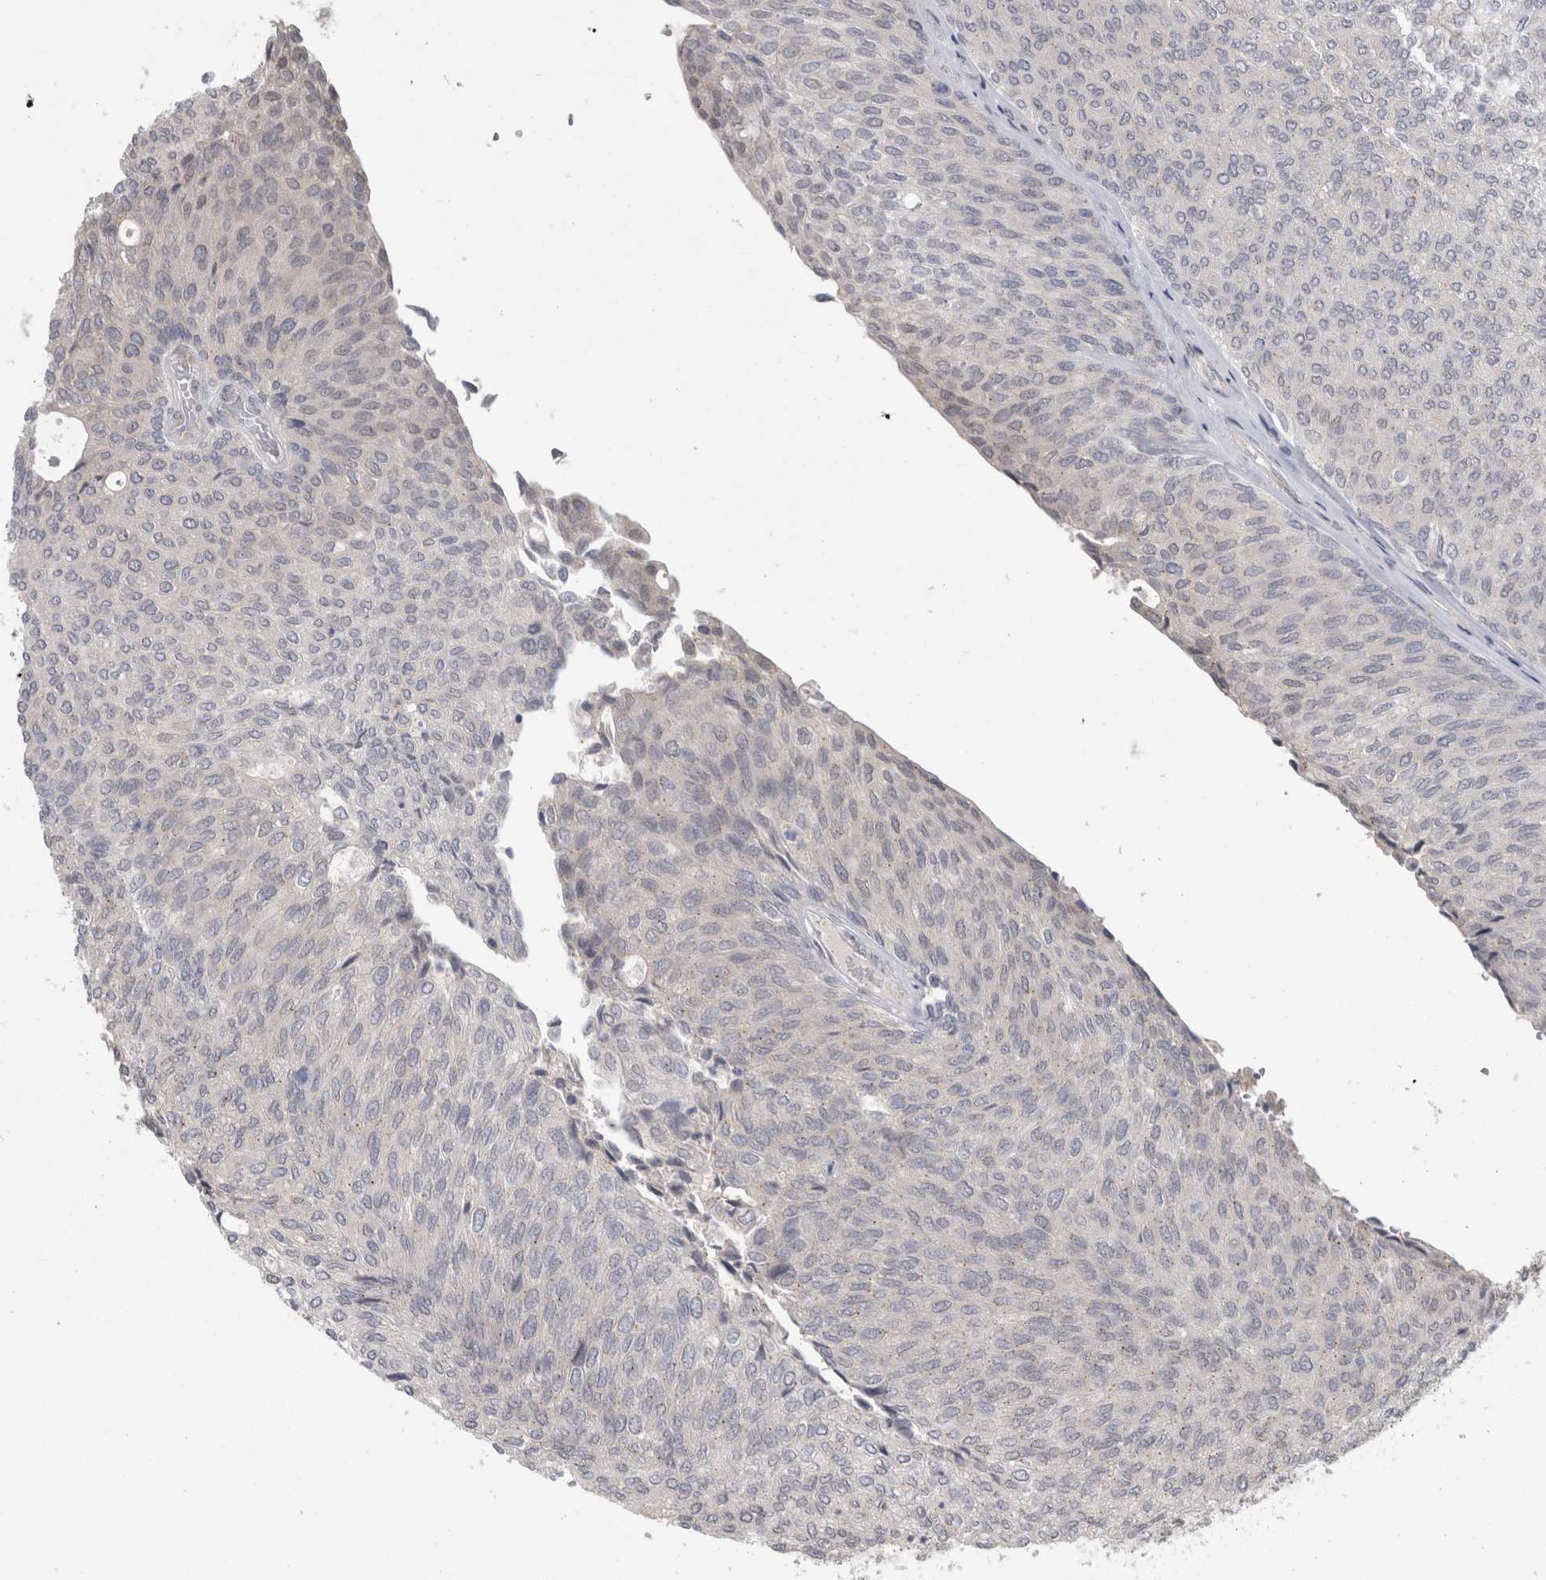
{"staining": {"intensity": "weak", "quantity": "<25%", "location": "cytoplasmic/membranous,nuclear"}, "tissue": "urothelial cancer", "cell_type": "Tumor cells", "image_type": "cancer", "snomed": [{"axis": "morphology", "description": "Urothelial carcinoma, Low grade"}, {"axis": "topography", "description": "Urinary bladder"}], "caption": "Immunohistochemical staining of human low-grade urothelial carcinoma shows no significant expression in tumor cells.", "gene": "MTBP", "patient": {"sex": "female", "age": 79}}